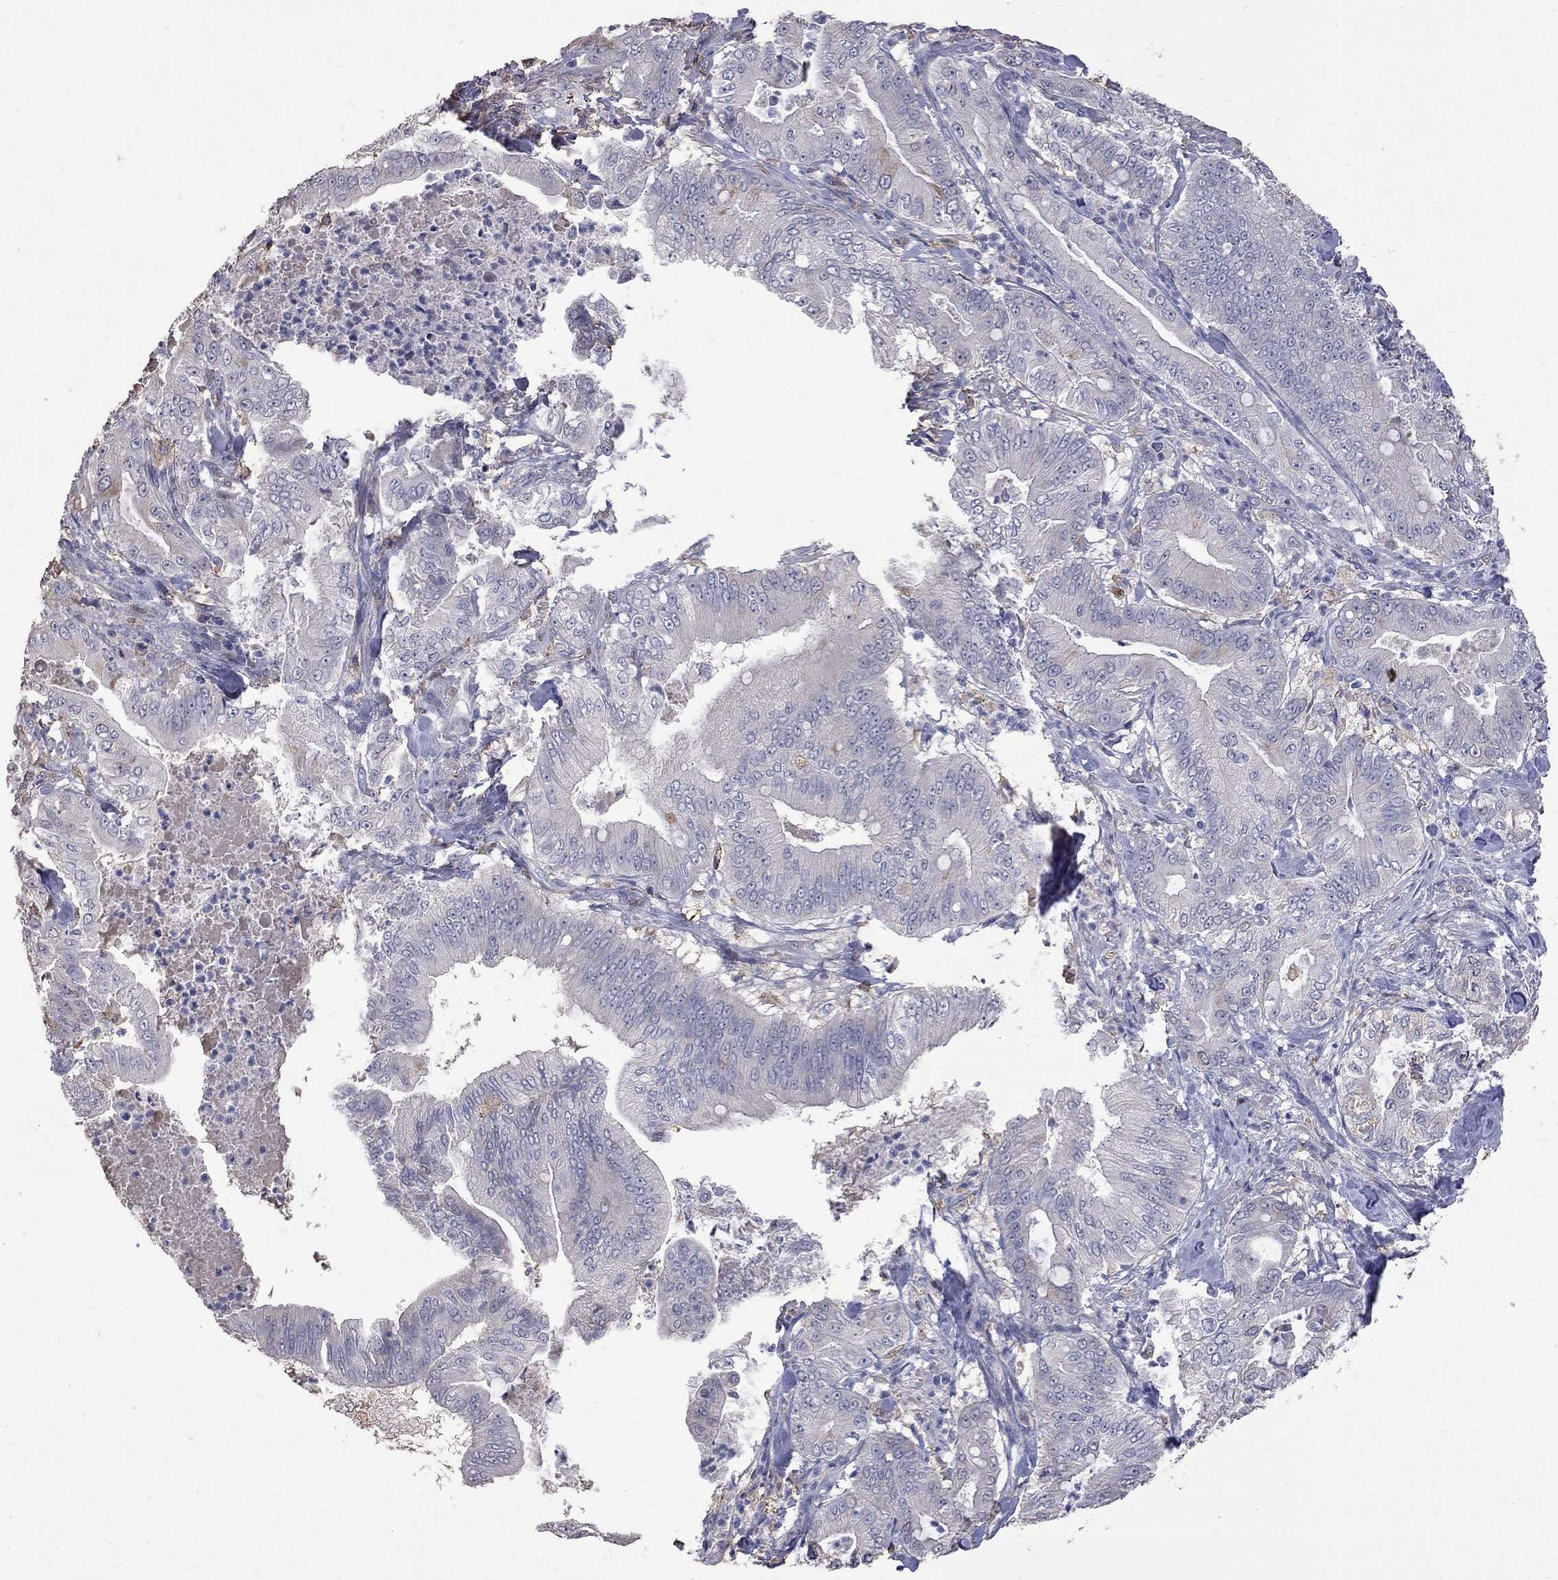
{"staining": {"intensity": "negative", "quantity": "none", "location": "none"}, "tissue": "pancreatic cancer", "cell_type": "Tumor cells", "image_type": "cancer", "snomed": [{"axis": "morphology", "description": "Adenocarcinoma, NOS"}, {"axis": "topography", "description": "Pancreas"}], "caption": "This is an immunohistochemistry (IHC) image of human adenocarcinoma (pancreatic). There is no expression in tumor cells.", "gene": "CKAP2", "patient": {"sex": "male", "age": 71}}